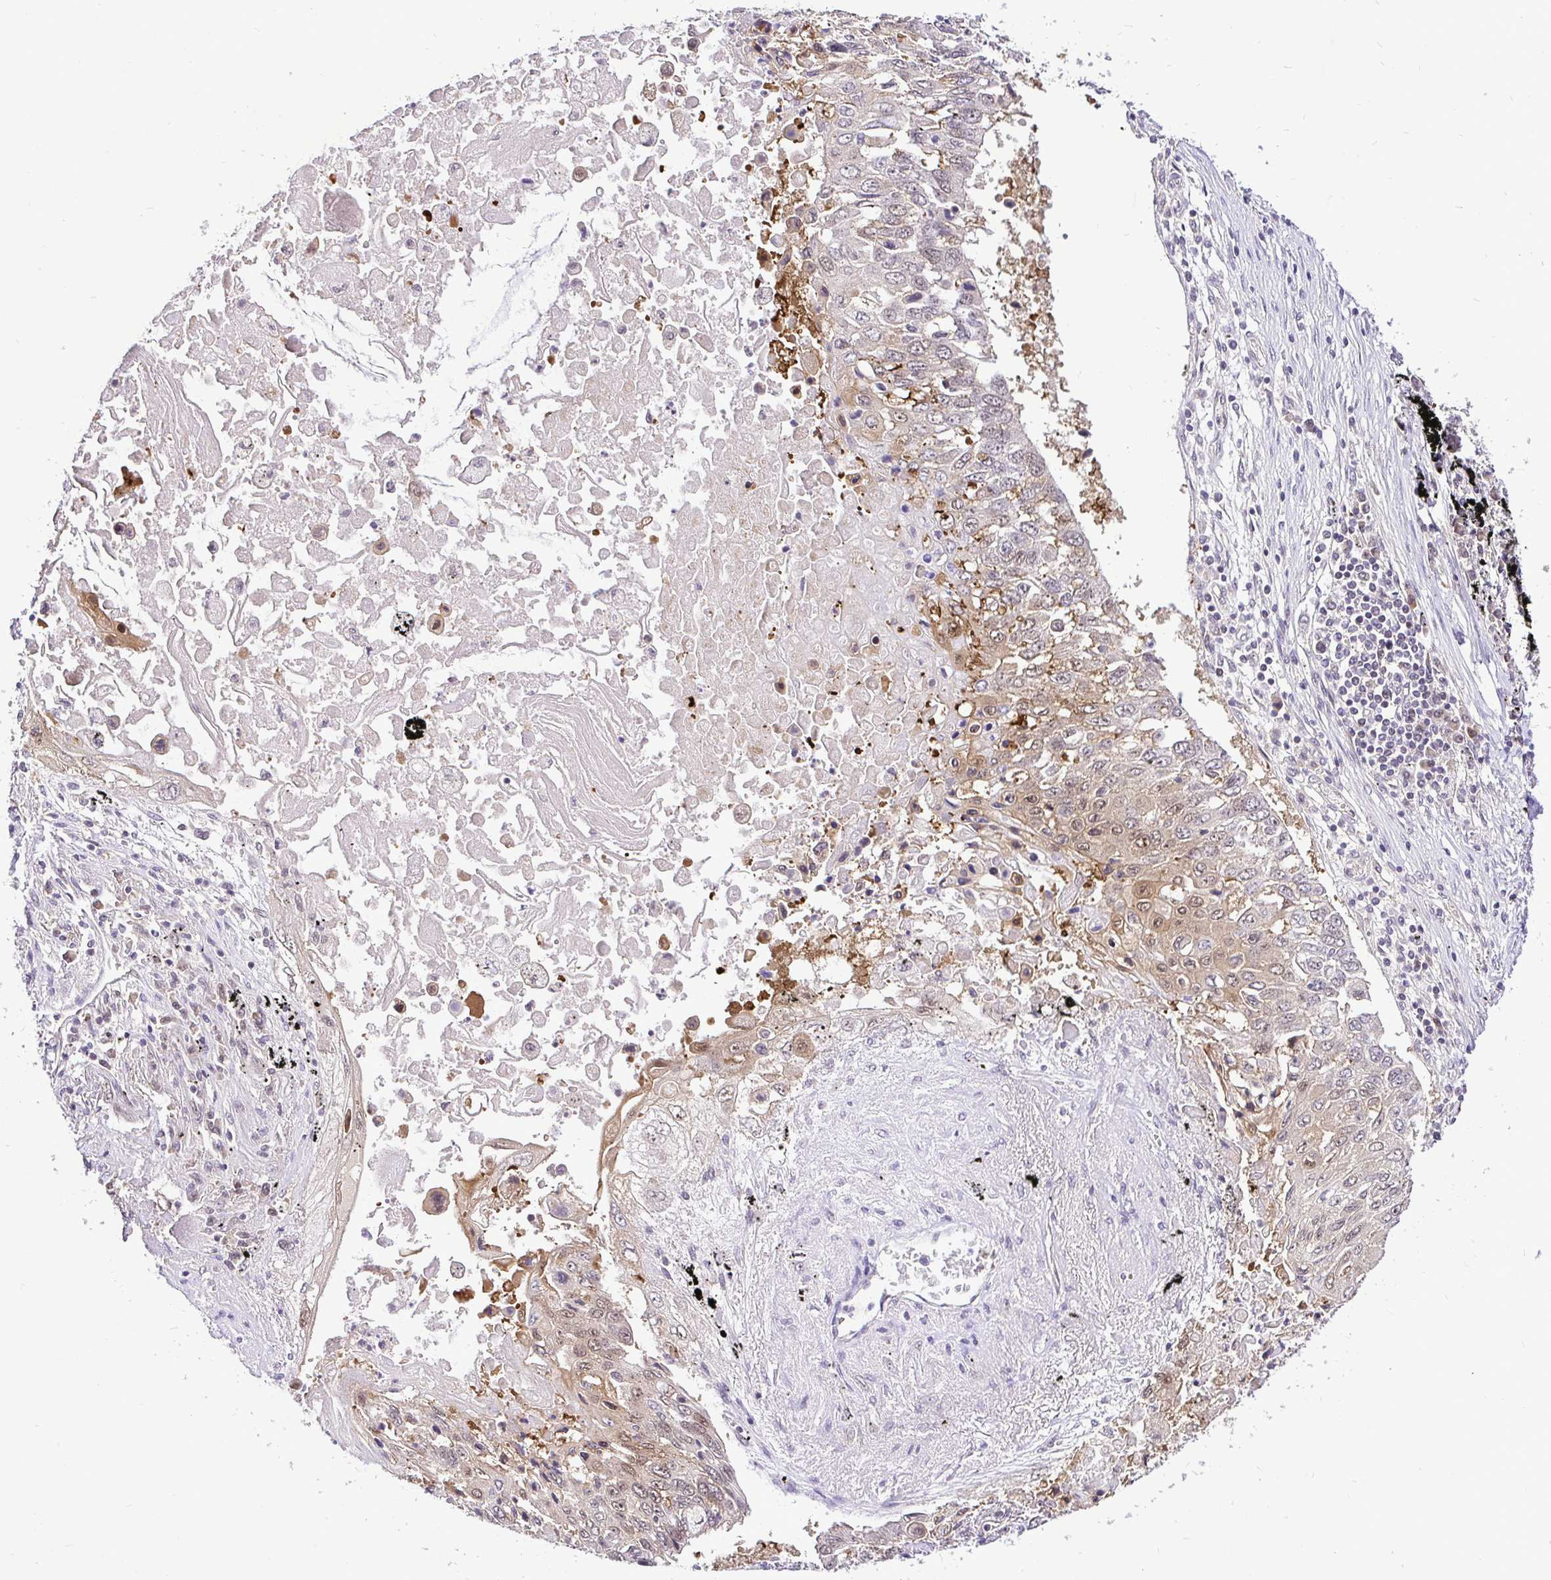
{"staining": {"intensity": "weak", "quantity": "25%-75%", "location": "cytoplasmic/membranous,nuclear"}, "tissue": "lung cancer", "cell_type": "Tumor cells", "image_type": "cancer", "snomed": [{"axis": "morphology", "description": "Squamous cell carcinoma, NOS"}, {"axis": "topography", "description": "Lung"}], "caption": "Immunohistochemistry (IHC) histopathology image of human squamous cell carcinoma (lung) stained for a protein (brown), which displays low levels of weak cytoplasmic/membranous and nuclear staining in approximately 25%-75% of tumor cells.", "gene": "UBE2M", "patient": {"sex": "male", "age": 75}}